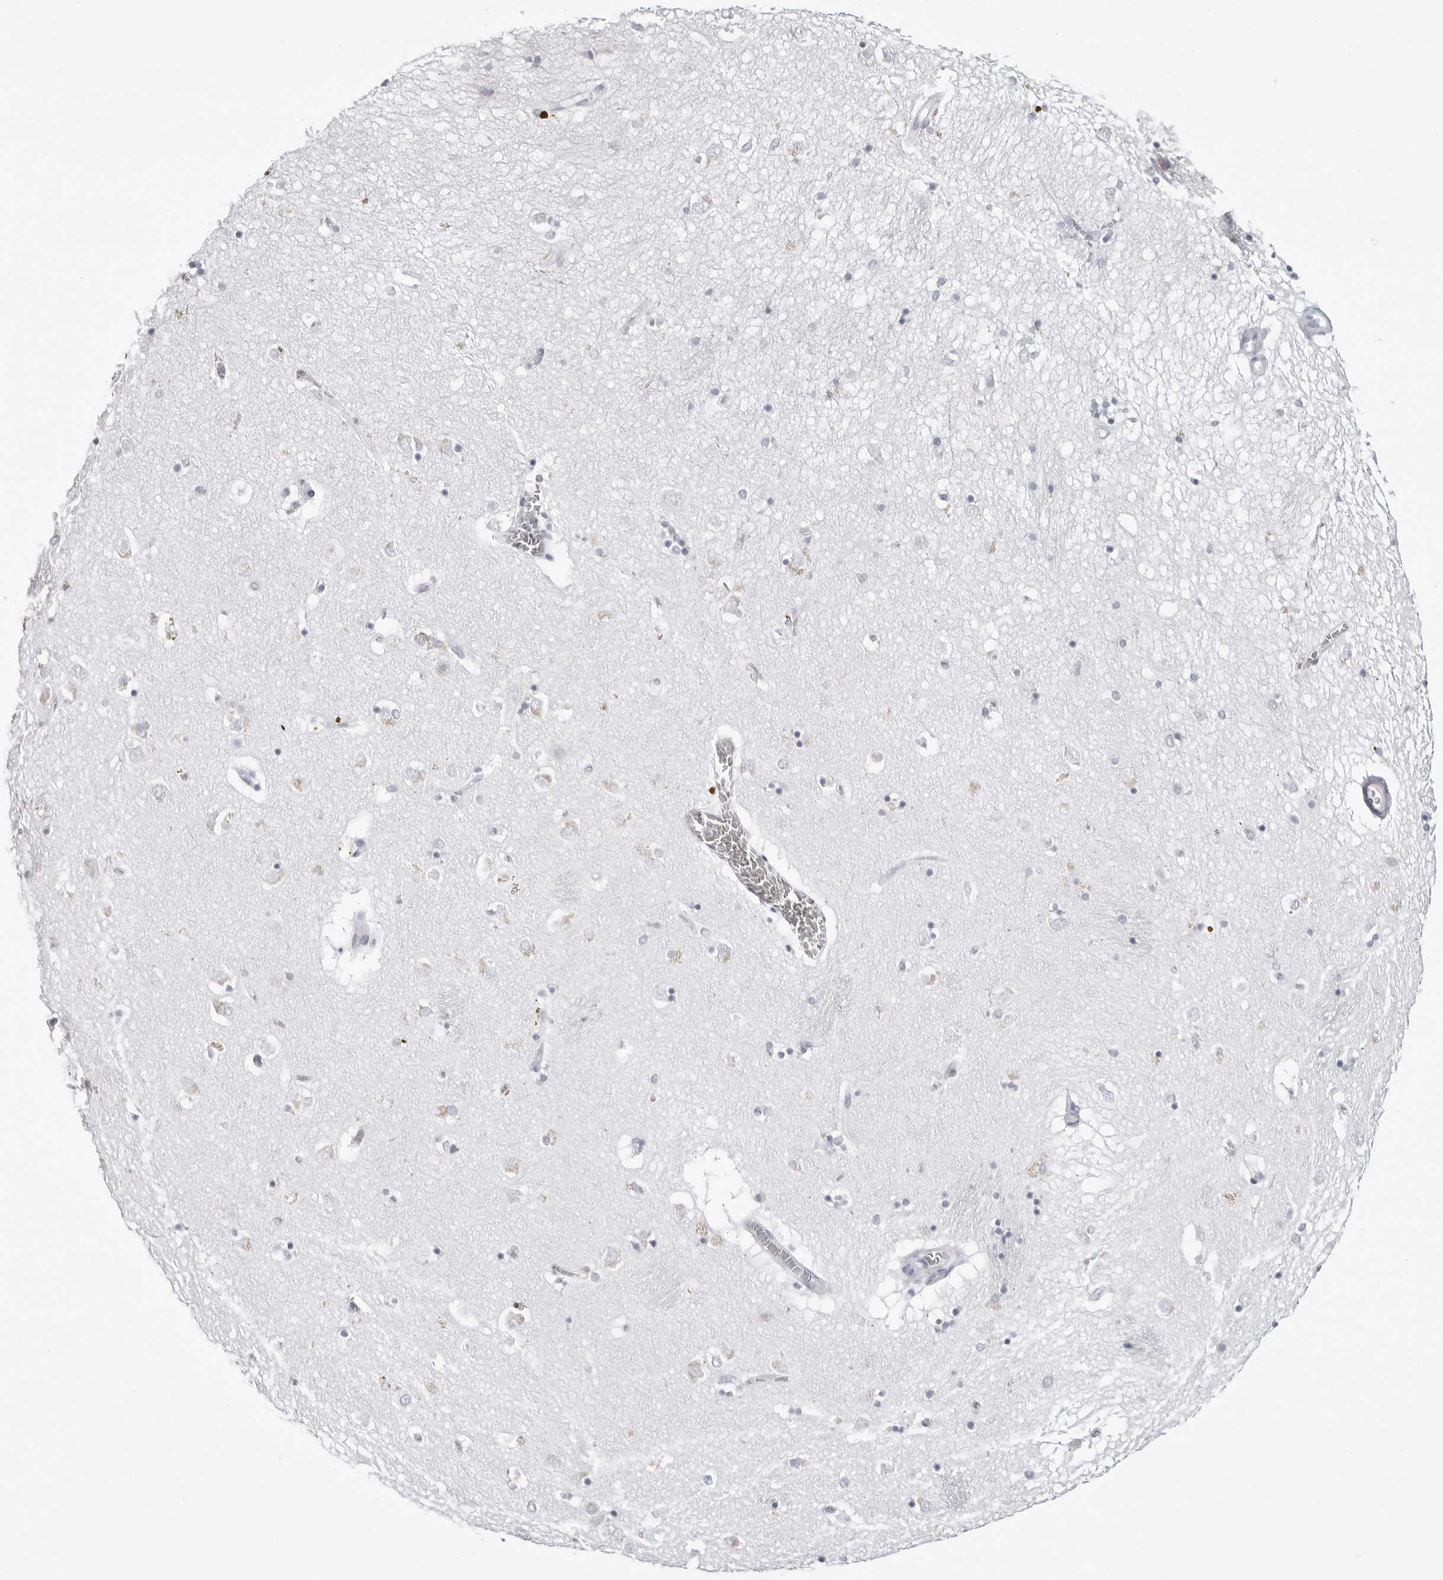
{"staining": {"intensity": "negative", "quantity": "none", "location": "none"}, "tissue": "caudate", "cell_type": "Glial cells", "image_type": "normal", "snomed": [{"axis": "morphology", "description": "Normal tissue, NOS"}, {"axis": "topography", "description": "Lateral ventricle wall"}], "caption": "Immunohistochemical staining of benign human caudate exhibits no significant staining in glial cells. (Brightfield microscopy of DAB (3,3'-diaminobenzidine) IHC at high magnification).", "gene": "PGA3", "patient": {"sex": "male", "age": 70}}